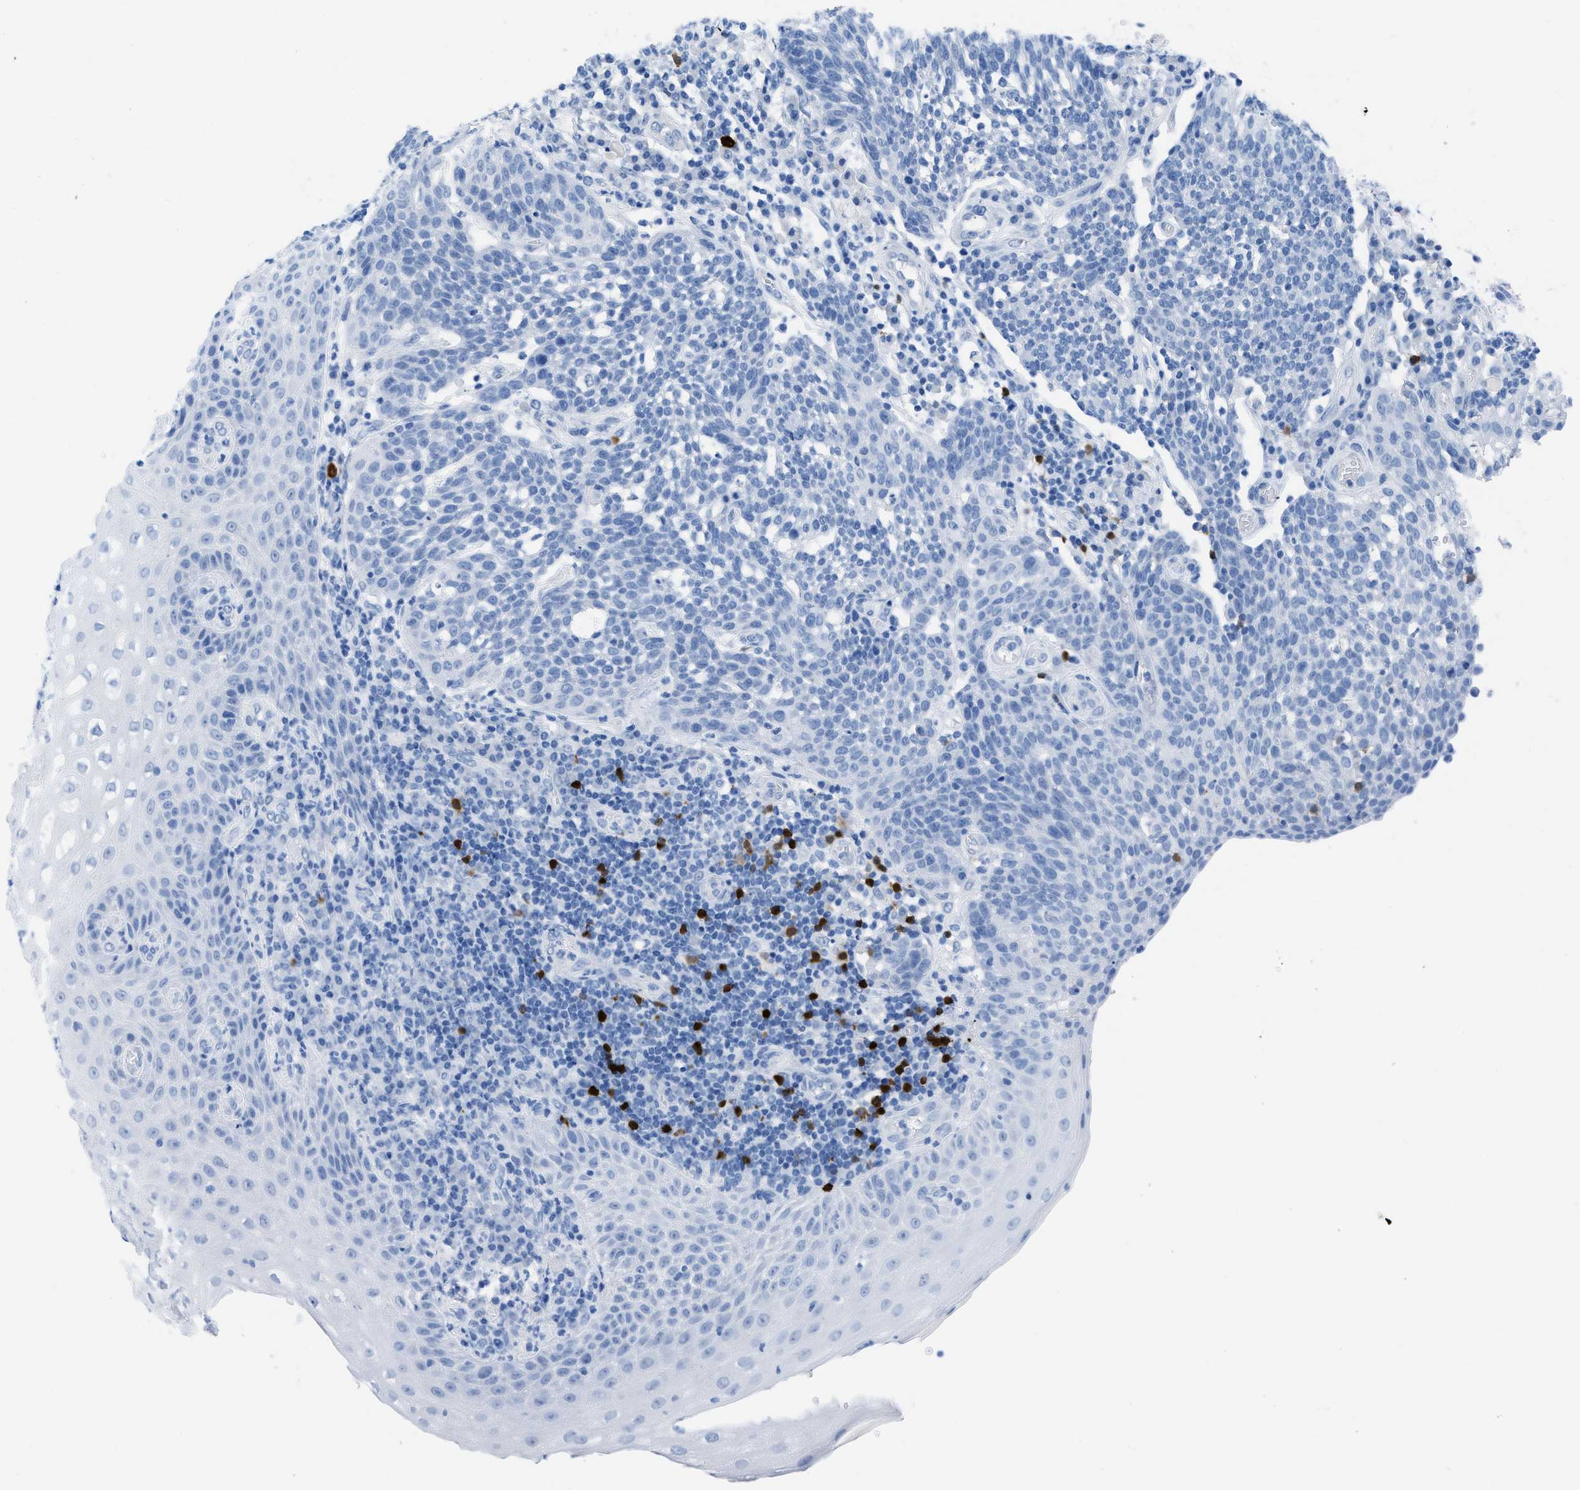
{"staining": {"intensity": "negative", "quantity": "none", "location": "none"}, "tissue": "cervical cancer", "cell_type": "Tumor cells", "image_type": "cancer", "snomed": [{"axis": "morphology", "description": "Squamous cell carcinoma, NOS"}, {"axis": "topography", "description": "Cervix"}], "caption": "This is an IHC image of human cervical cancer (squamous cell carcinoma). There is no positivity in tumor cells.", "gene": "TCL1A", "patient": {"sex": "female", "age": 34}}